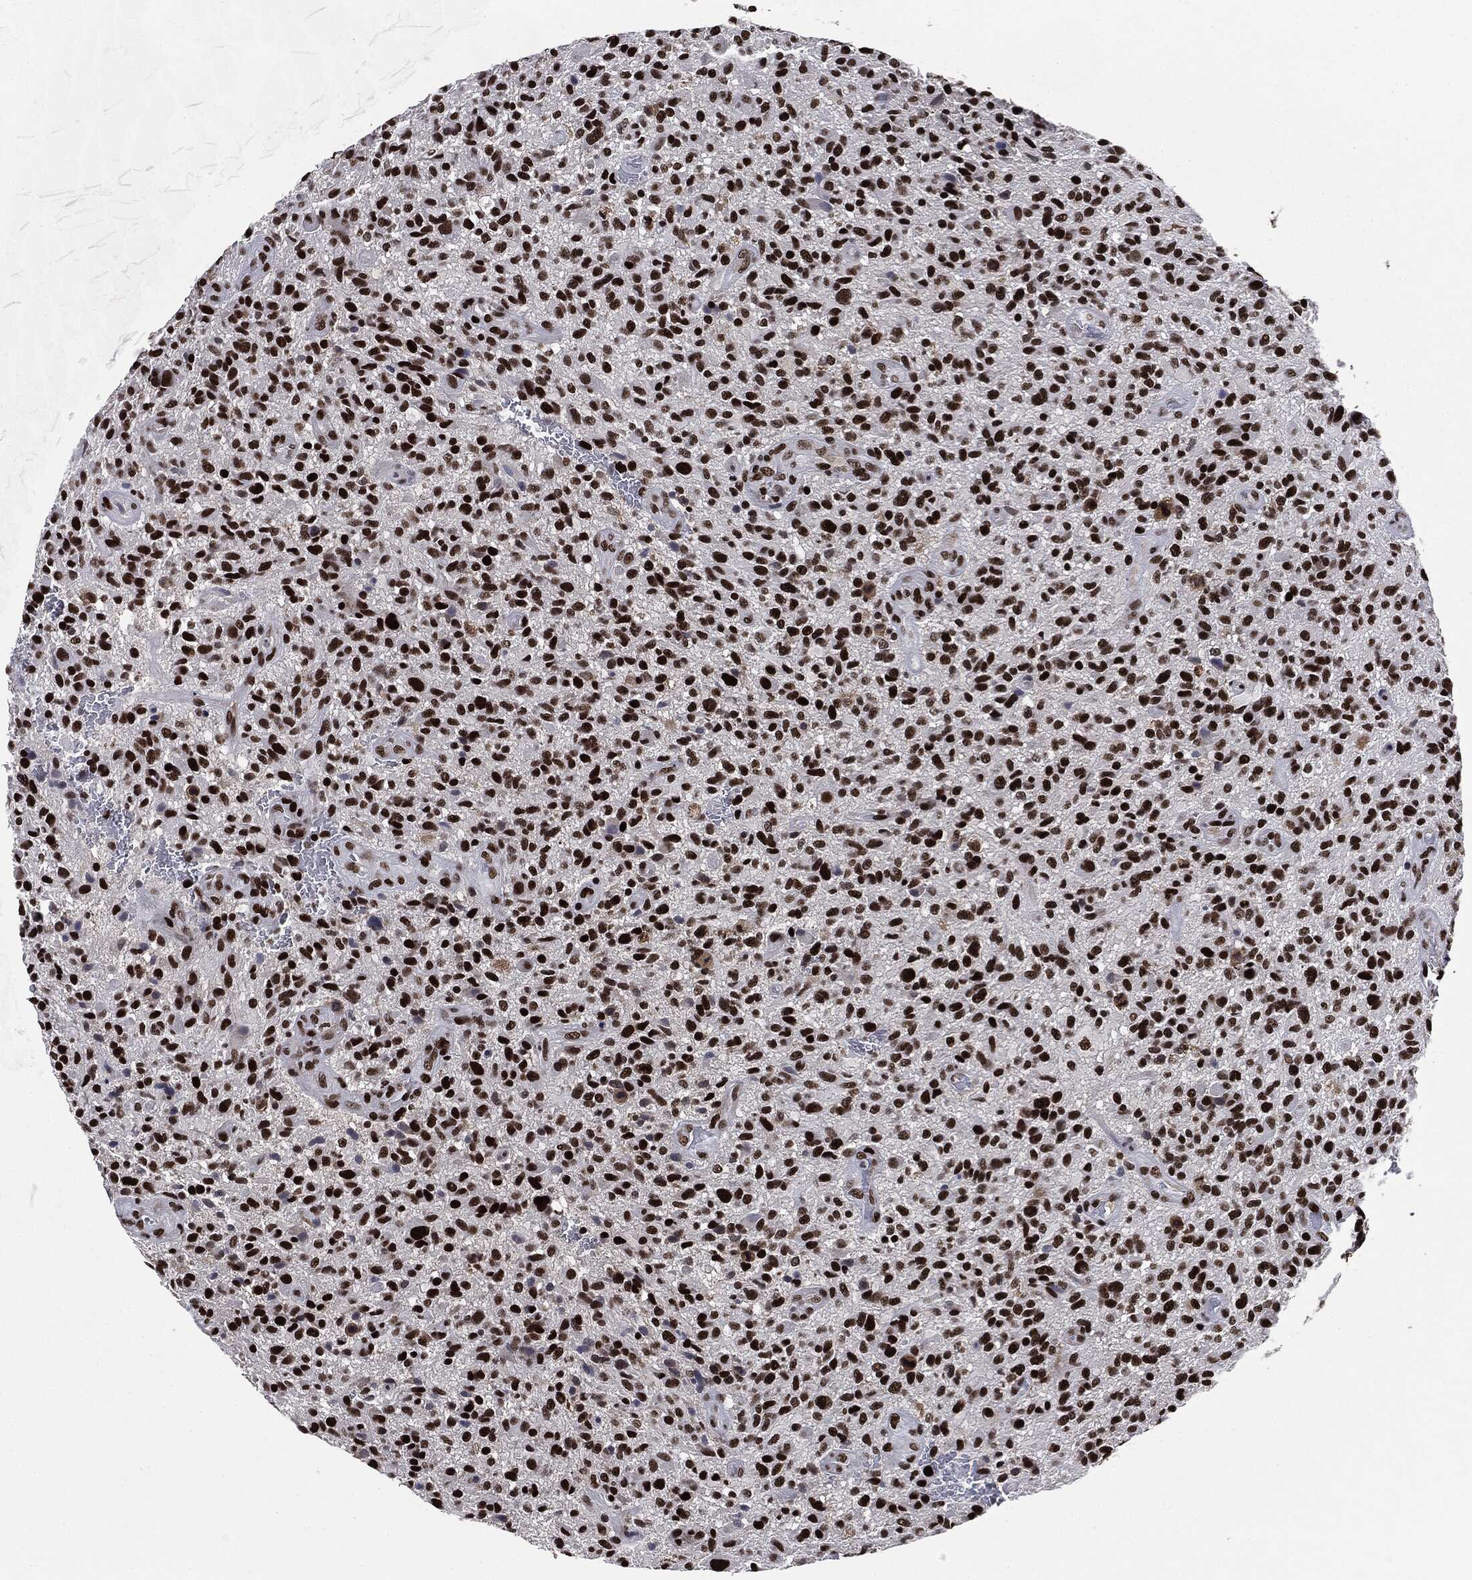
{"staining": {"intensity": "strong", "quantity": ">75%", "location": "nuclear"}, "tissue": "glioma", "cell_type": "Tumor cells", "image_type": "cancer", "snomed": [{"axis": "morphology", "description": "Glioma, malignant, High grade"}, {"axis": "topography", "description": "Brain"}], "caption": "This is a histology image of IHC staining of glioma, which shows strong positivity in the nuclear of tumor cells.", "gene": "MSH2", "patient": {"sex": "male", "age": 47}}